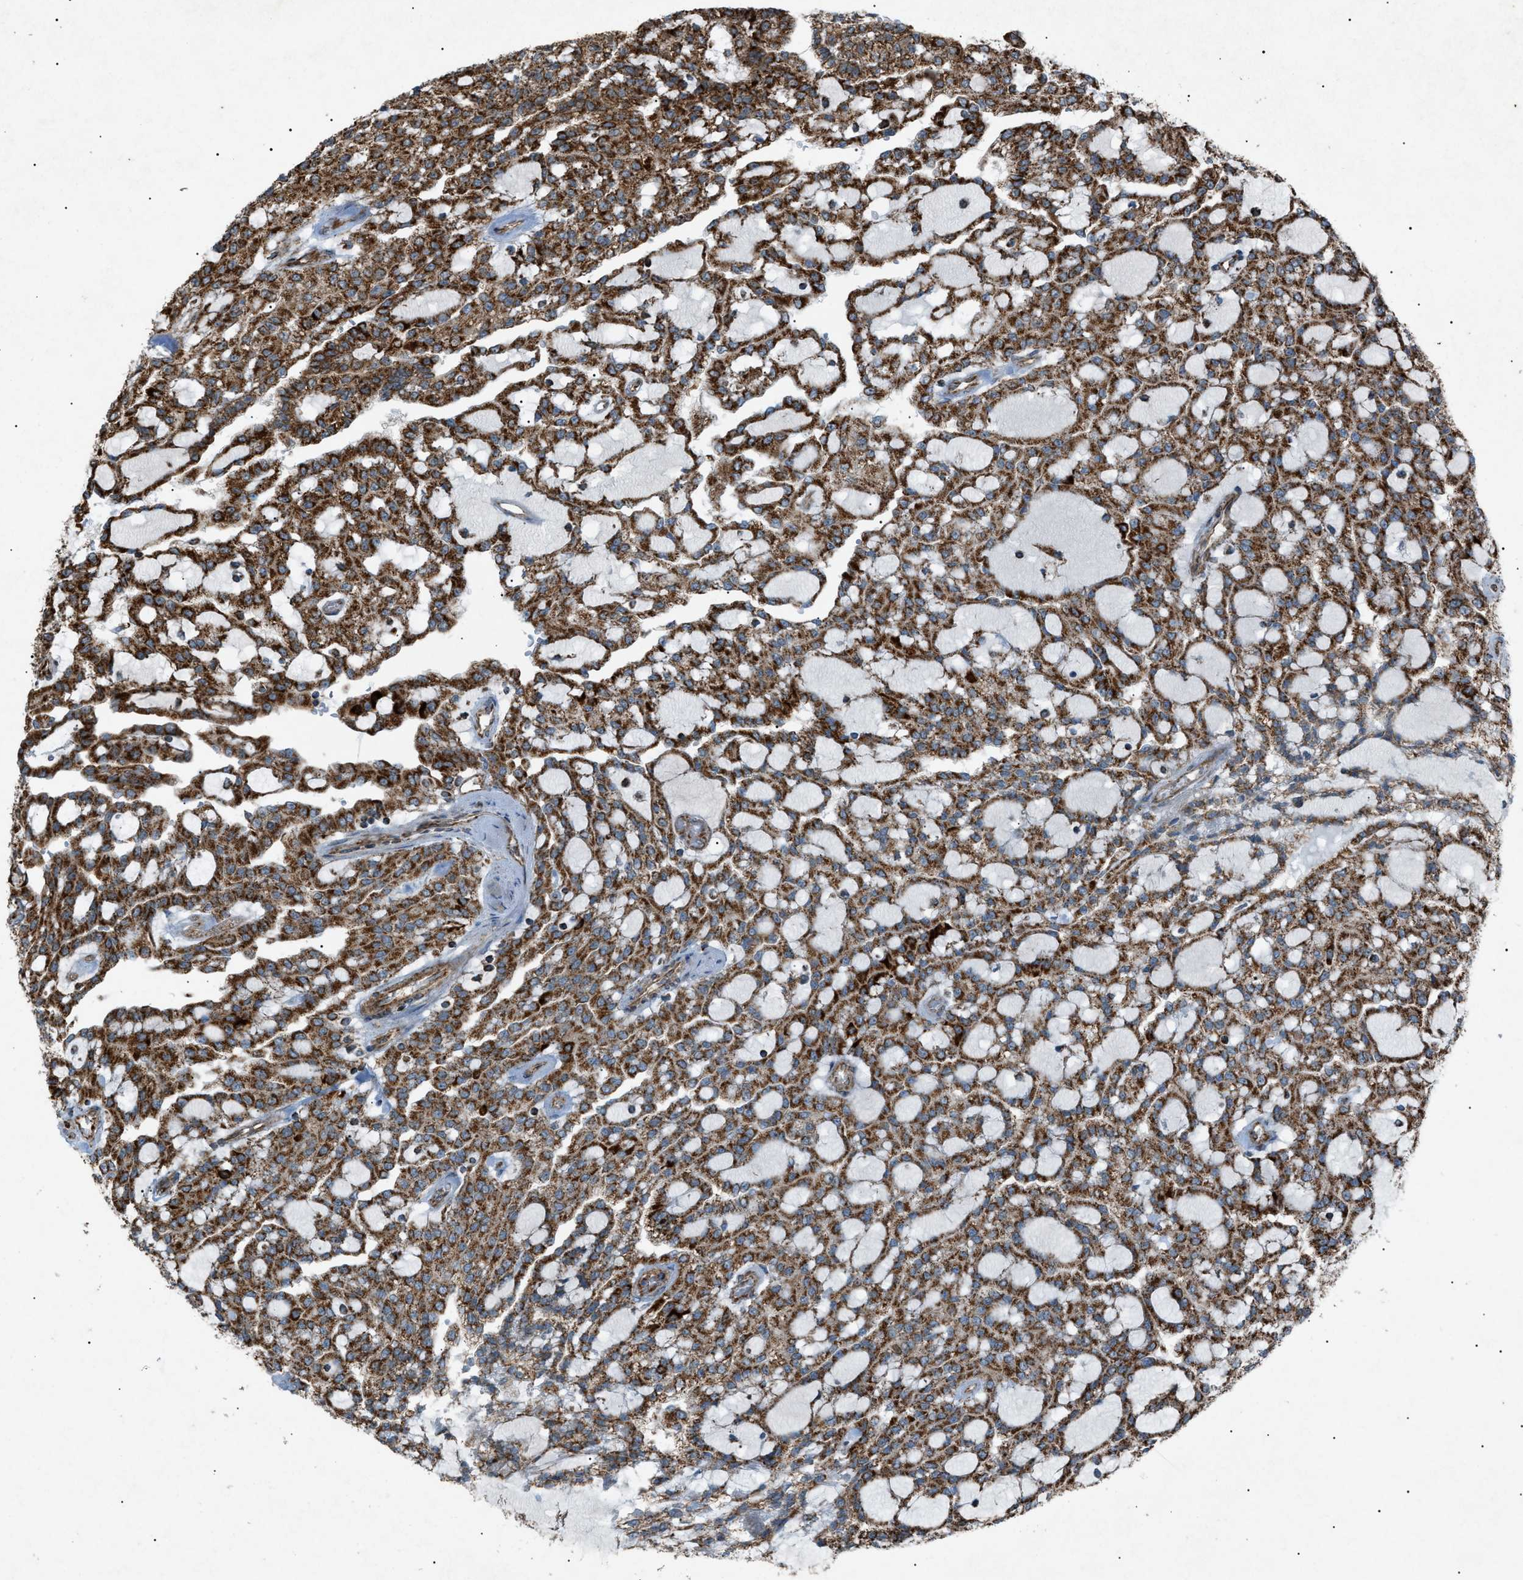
{"staining": {"intensity": "strong", "quantity": ">75%", "location": "cytoplasmic/membranous"}, "tissue": "renal cancer", "cell_type": "Tumor cells", "image_type": "cancer", "snomed": [{"axis": "morphology", "description": "Adenocarcinoma, NOS"}, {"axis": "topography", "description": "Kidney"}], "caption": "The photomicrograph shows immunohistochemical staining of adenocarcinoma (renal). There is strong cytoplasmic/membranous expression is identified in about >75% of tumor cells.", "gene": "C1GALT1C1", "patient": {"sex": "male", "age": 63}}